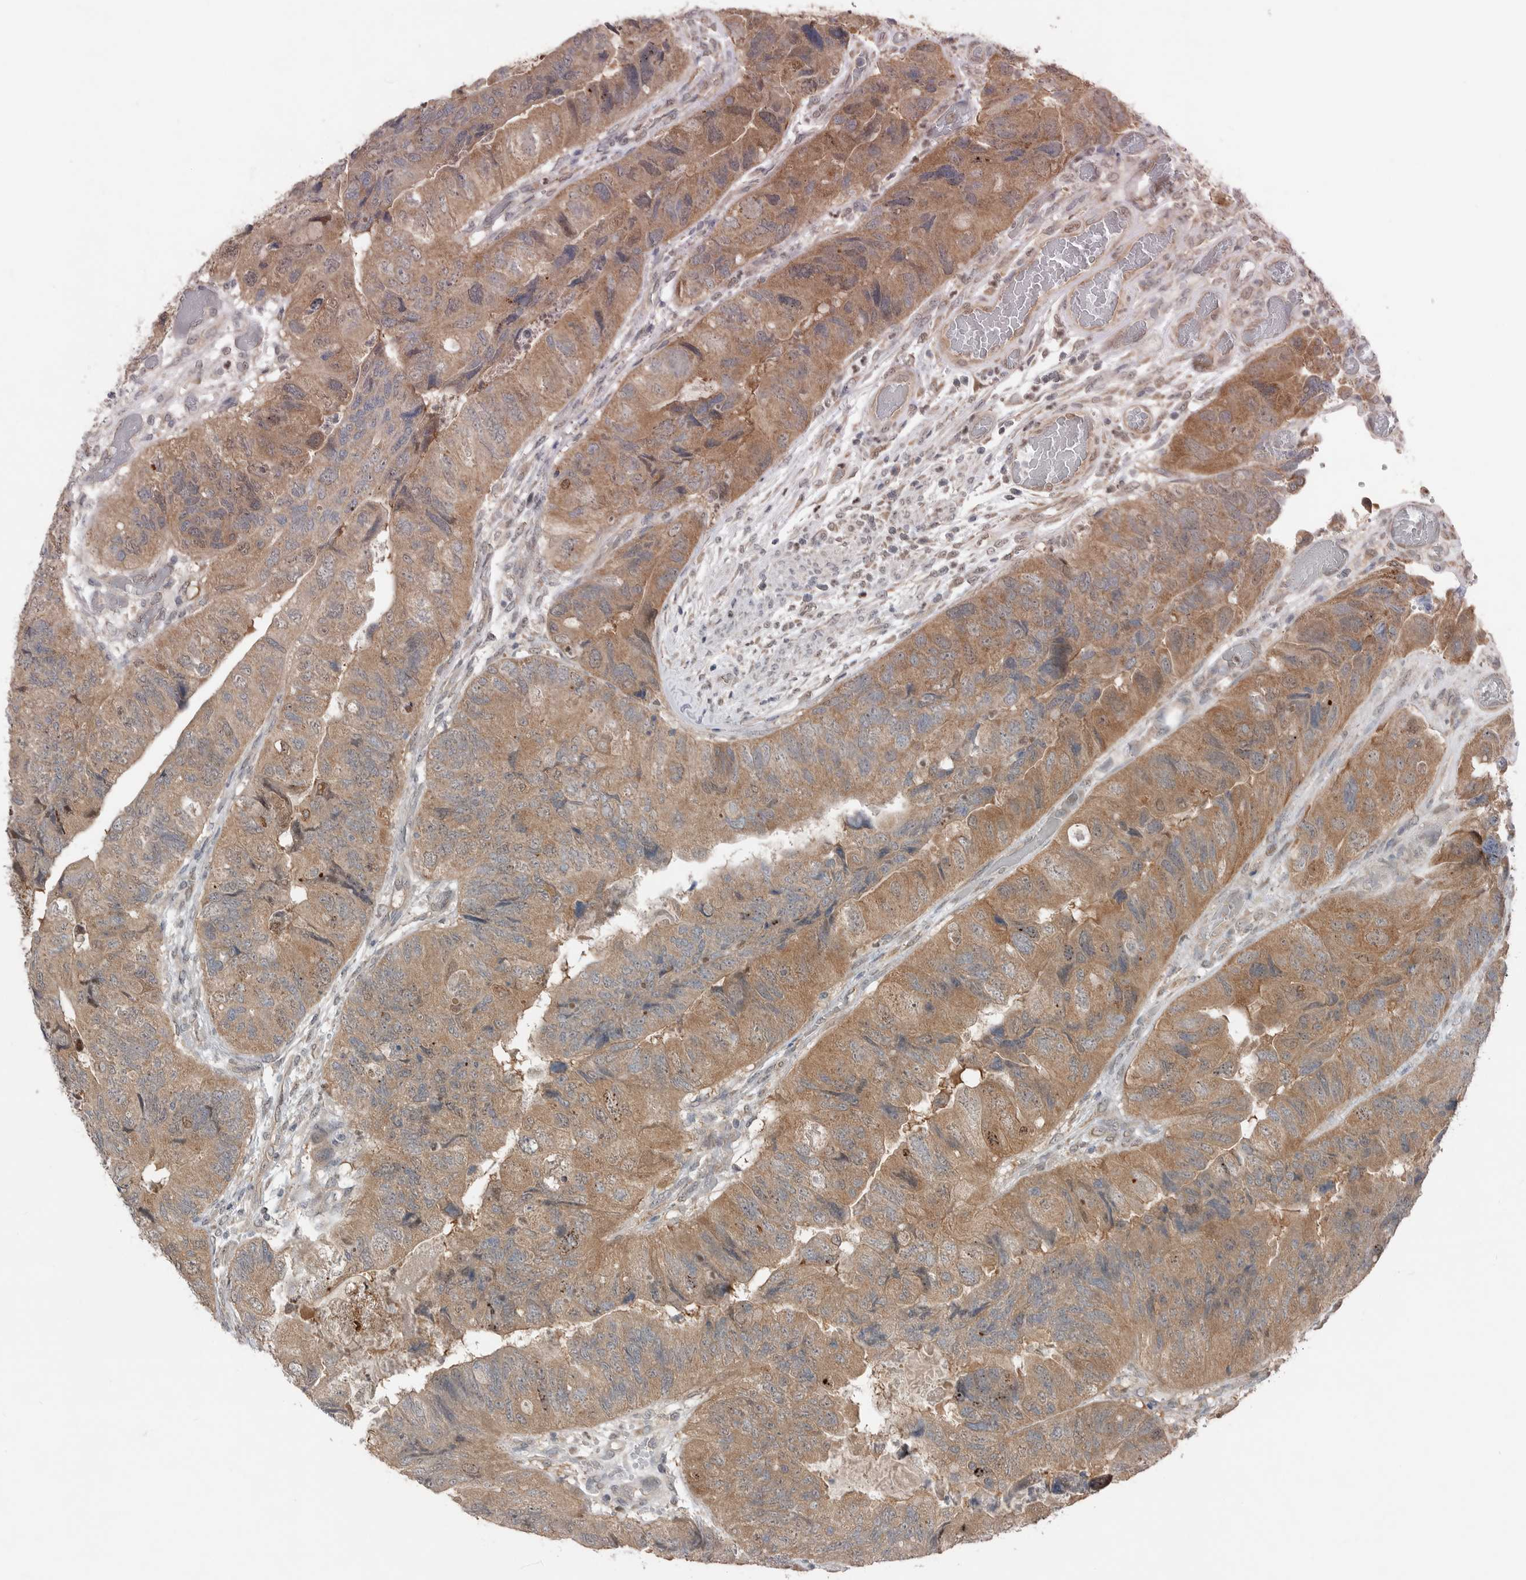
{"staining": {"intensity": "moderate", "quantity": ">75%", "location": "cytoplasmic/membranous"}, "tissue": "colorectal cancer", "cell_type": "Tumor cells", "image_type": "cancer", "snomed": [{"axis": "morphology", "description": "Adenocarcinoma, NOS"}, {"axis": "topography", "description": "Rectum"}], "caption": "Protein staining displays moderate cytoplasmic/membranous positivity in about >75% of tumor cells in colorectal cancer.", "gene": "MFAP3L", "patient": {"sex": "male", "age": 63}}